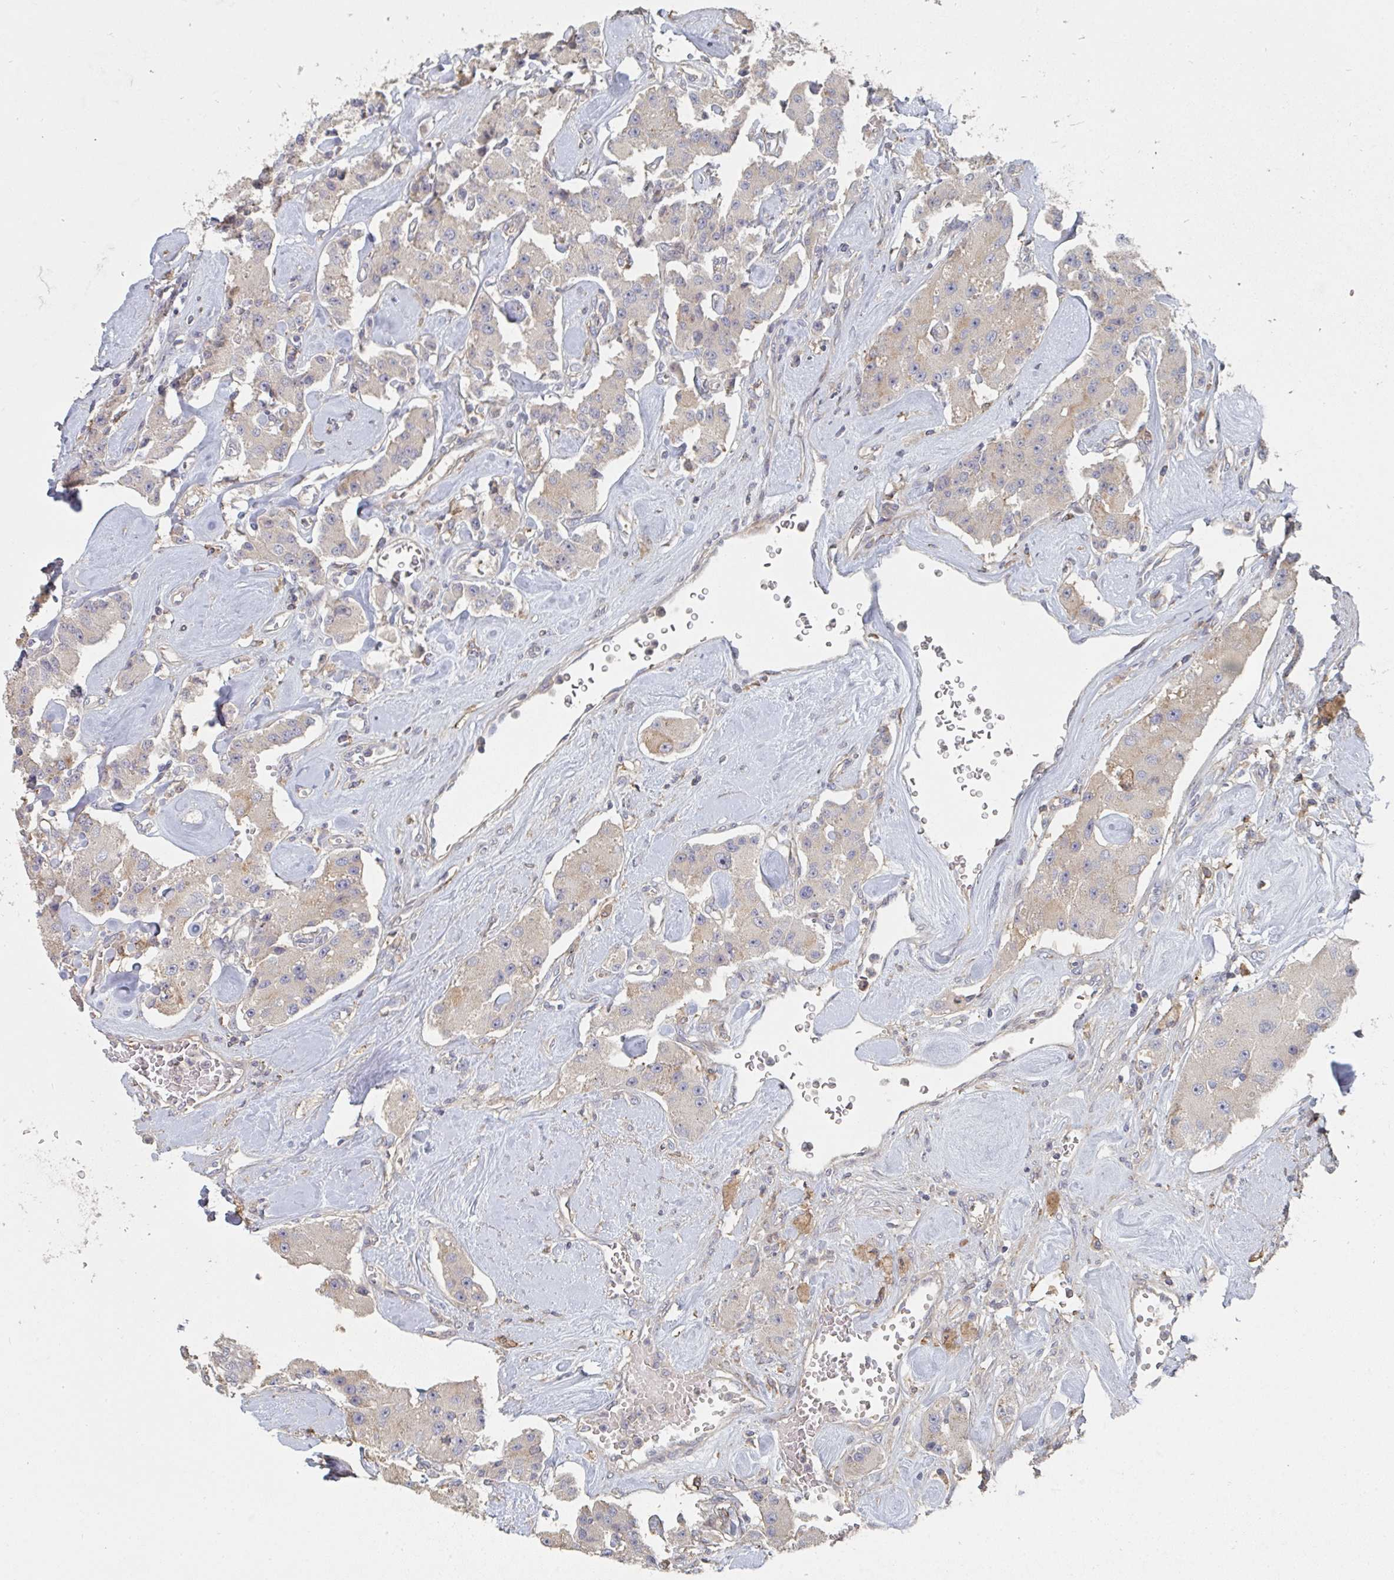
{"staining": {"intensity": "weak", "quantity": ">75%", "location": "cytoplasmic/membranous"}, "tissue": "carcinoid", "cell_type": "Tumor cells", "image_type": "cancer", "snomed": [{"axis": "morphology", "description": "Carcinoid, malignant, NOS"}, {"axis": "topography", "description": "Pancreas"}], "caption": "Immunohistochemistry (IHC) (DAB) staining of carcinoid displays weak cytoplasmic/membranous protein staining in about >75% of tumor cells.", "gene": "PTEN", "patient": {"sex": "male", "age": 41}}